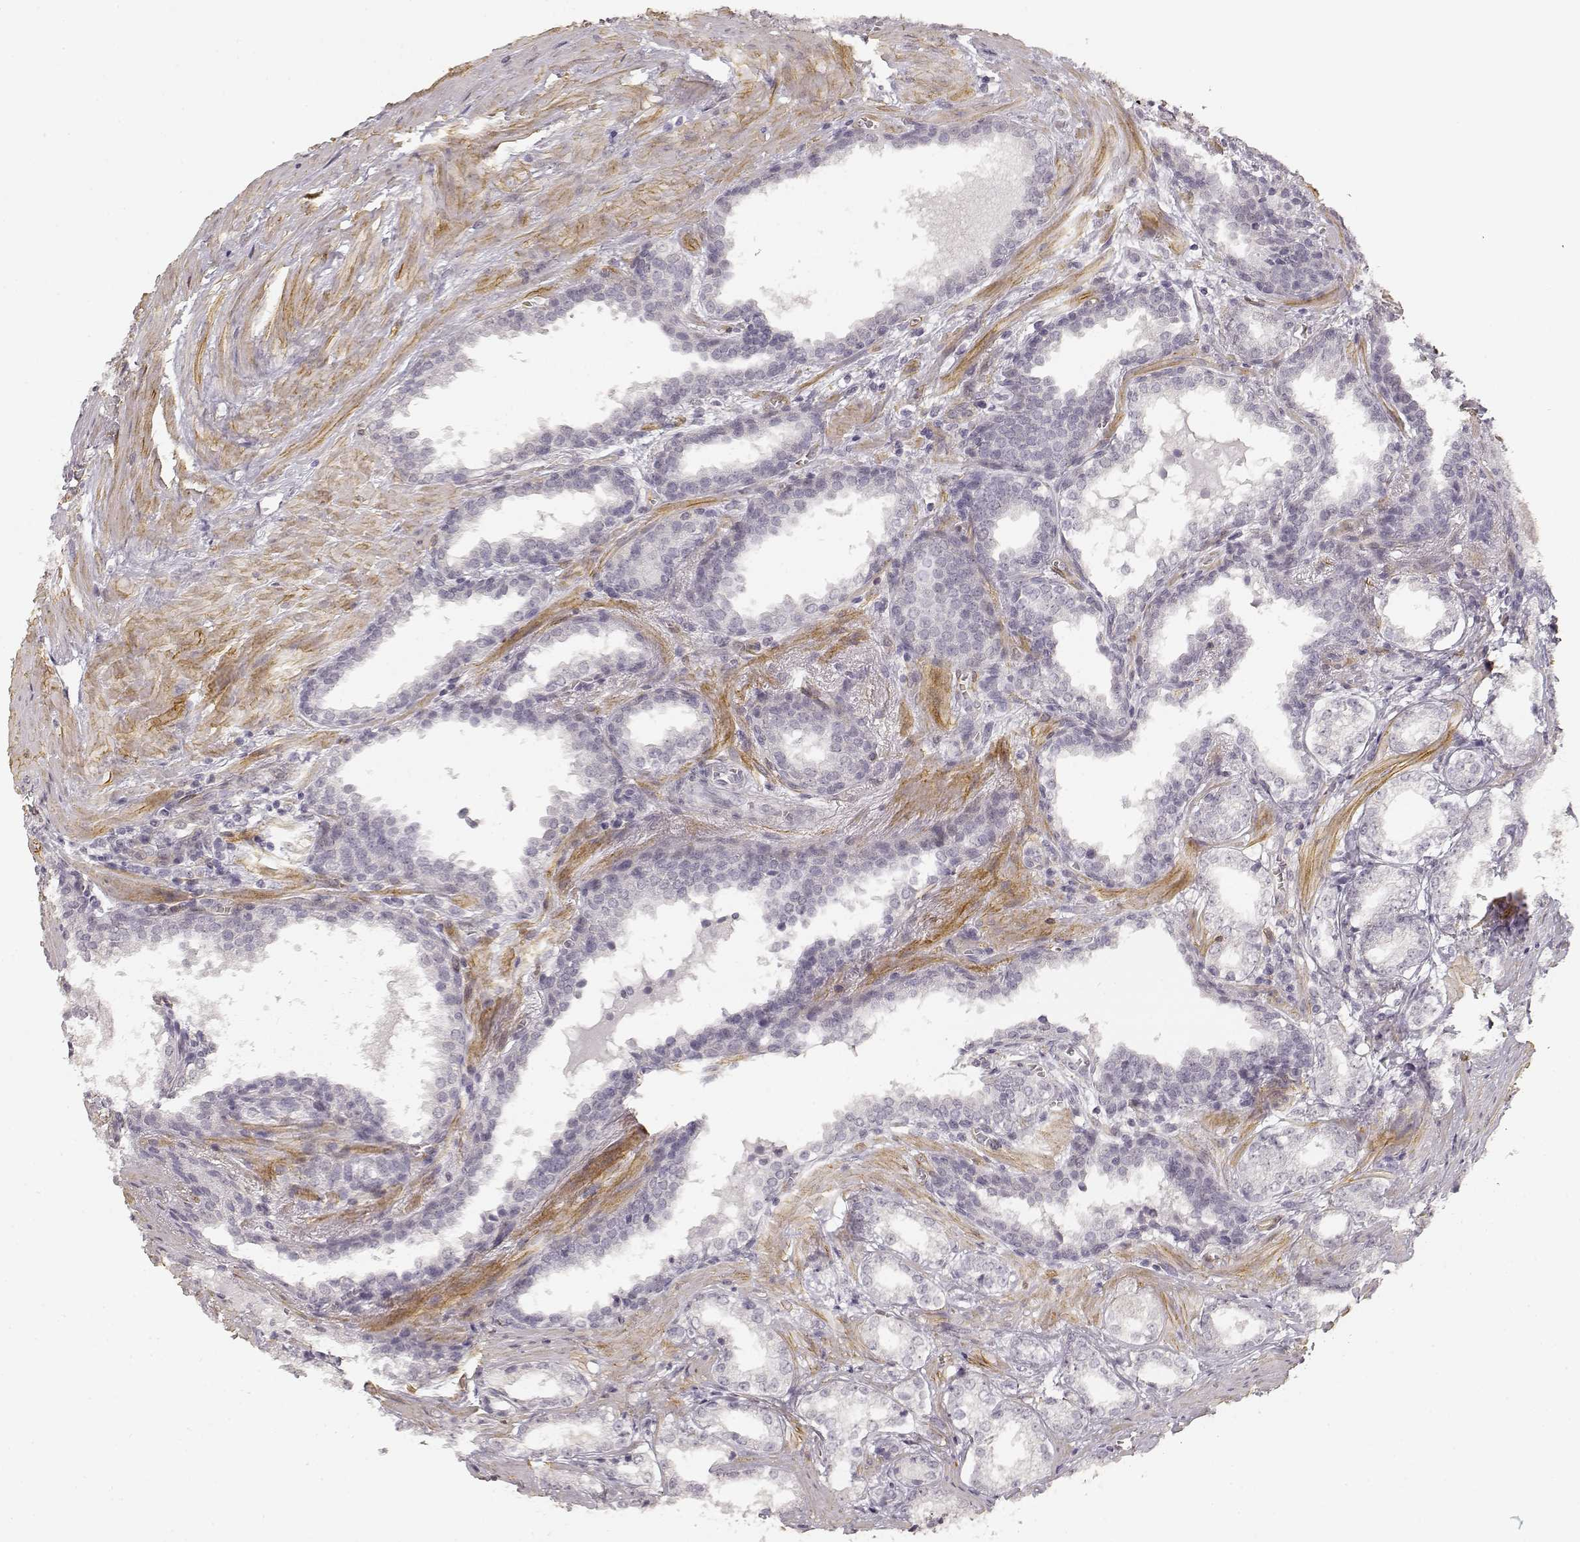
{"staining": {"intensity": "negative", "quantity": "none", "location": "none"}, "tissue": "prostate cancer", "cell_type": "Tumor cells", "image_type": "cancer", "snomed": [{"axis": "morphology", "description": "Adenocarcinoma, NOS"}, {"axis": "topography", "description": "Prostate and seminal vesicle, NOS"}], "caption": "IHC histopathology image of neoplastic tissue: adenocarcinoma (prostate) stained with DAB (3,3'-diaminobenzidine) reveals no significant protein expression in tumor cells. The staining is performed using DAB brown chromogen with nuclei counter-stained in using hematoxylin.", "gene": "LAMA4", "patient": {"sex": "male", "age": 63}}